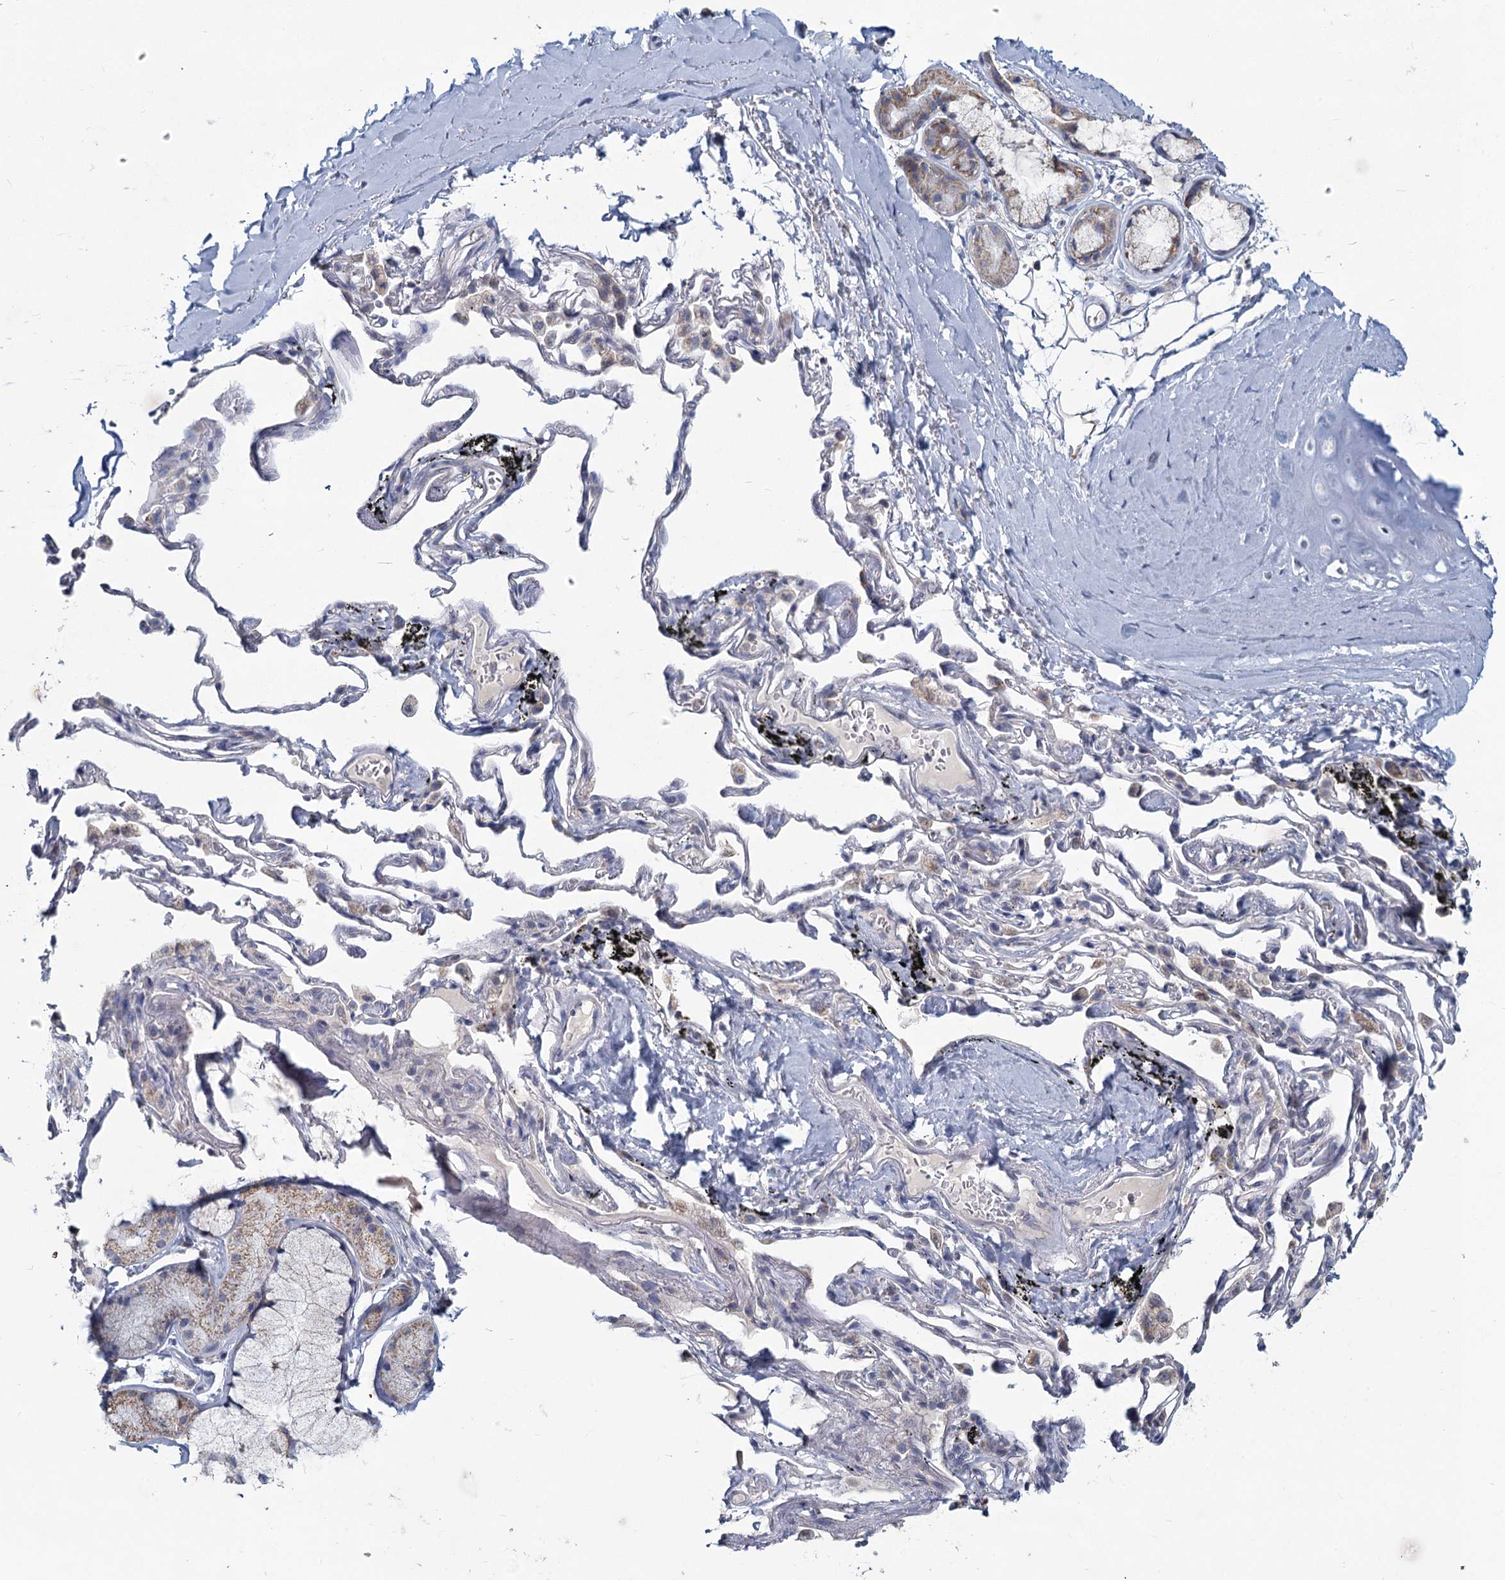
{"staining": {"intensity": "negative", "quantity": "none", "location": "none"}, "tissue": "adipose tissue", "cell_type": "Adipocytes", "image_type": "normal", "snomed": [{"axis": "morphology", "description": "Normal tissue, NOS"}, {"axis": "topography", "description": "Lymph node"}, {"axis": "topography", "description": "Bronchus"}], "caption": "Immunohistochemical staining of unremarkable human adipose tissue shows no significant expression in adipocytes.", "gene": "NDUFC2", "patient": {"sex": "male", "age": 63}}